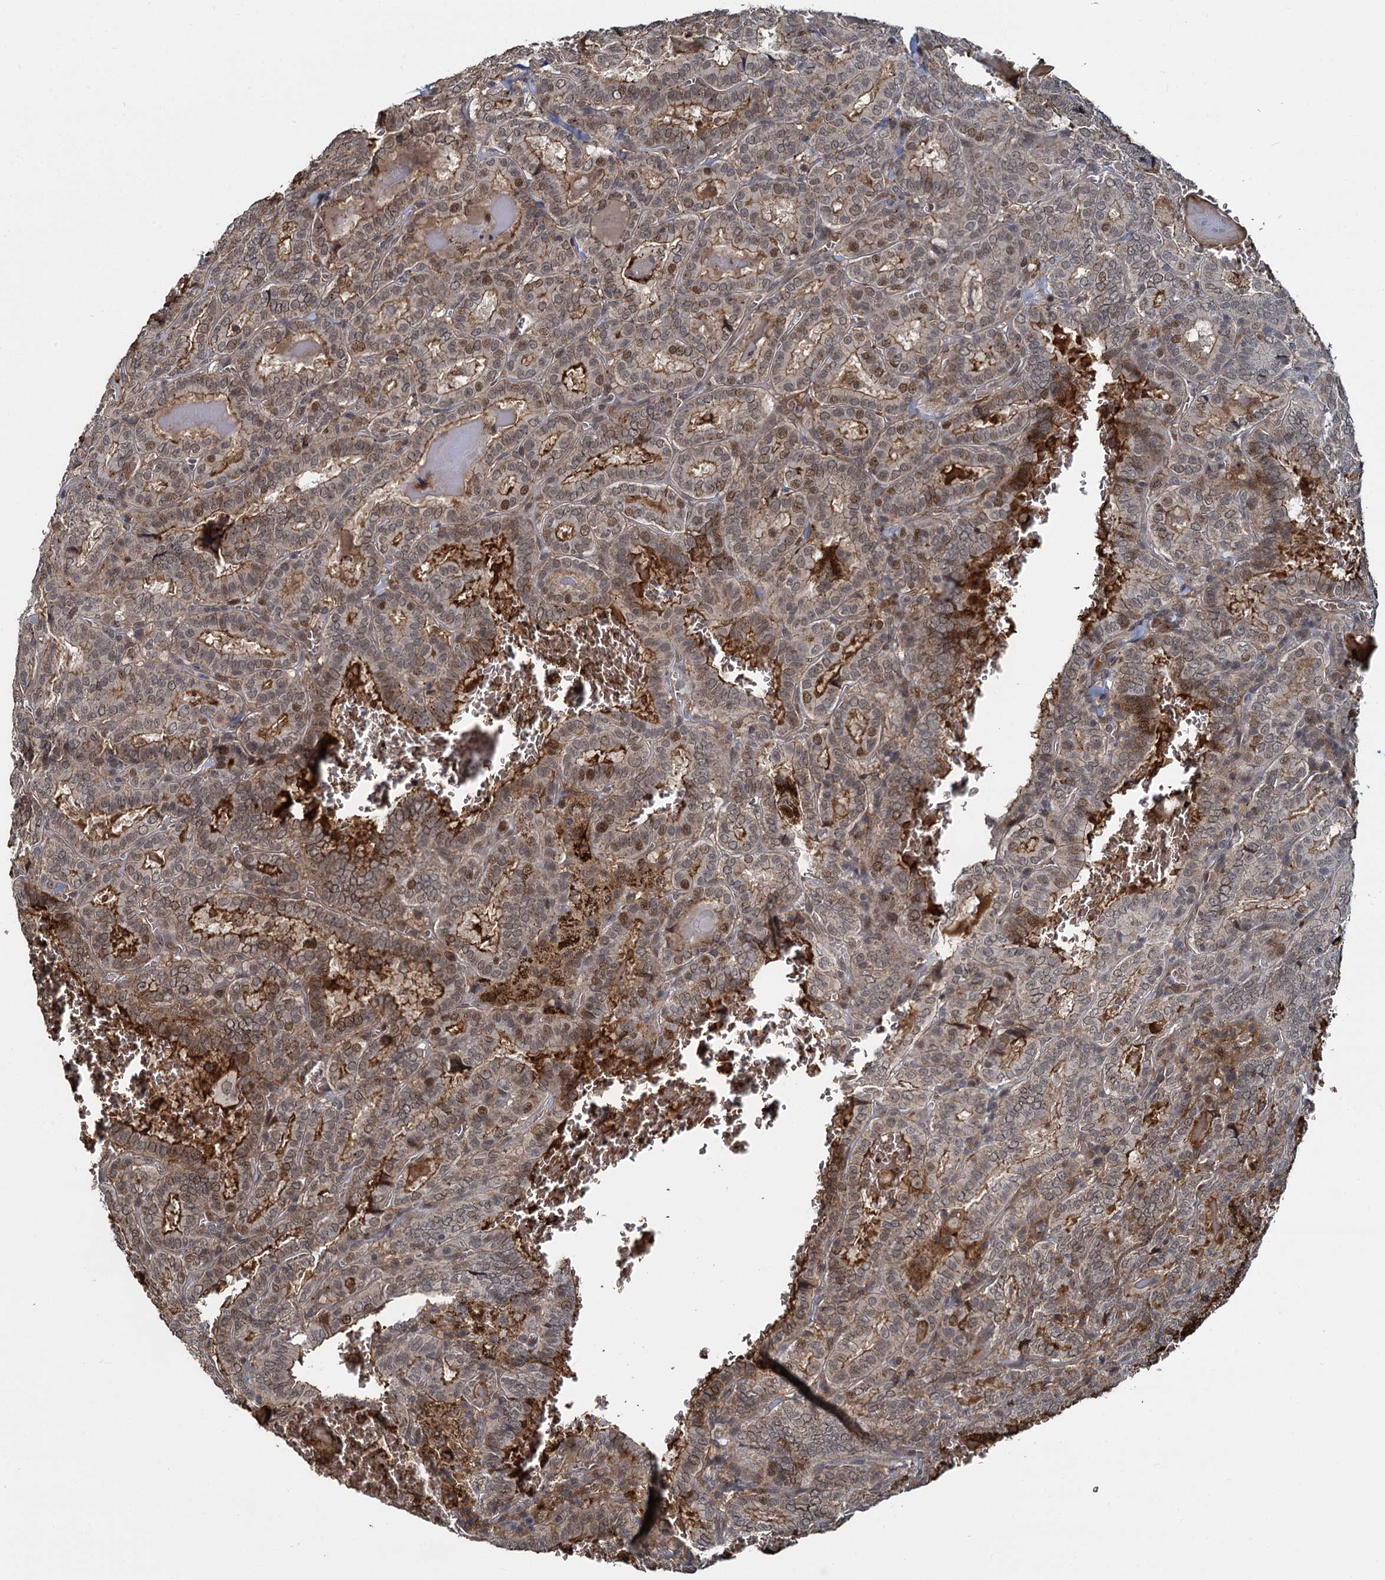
{"staining": {"intensity": "moderate", "quantity": ">75%", "location": "cytoplasmic/membranous,nuclear"}, "tissue": "thyroid cancer", "cell_type": "Tumor cells", "image_type": "cancer", "snomed": [{"axis": "morphology", "description": "Papillary adenocarcinoma, NOS"}, {"axis": "topography", "description": "Thyroid gland"}], "caption": "Moderate cytoplasmic/membranous and nuclear protein staining is seen in approximately >75% of tumor cells in thyroid cancer.", "gene": "FANCI", "patient": {"sex": "female", "age": 72}}